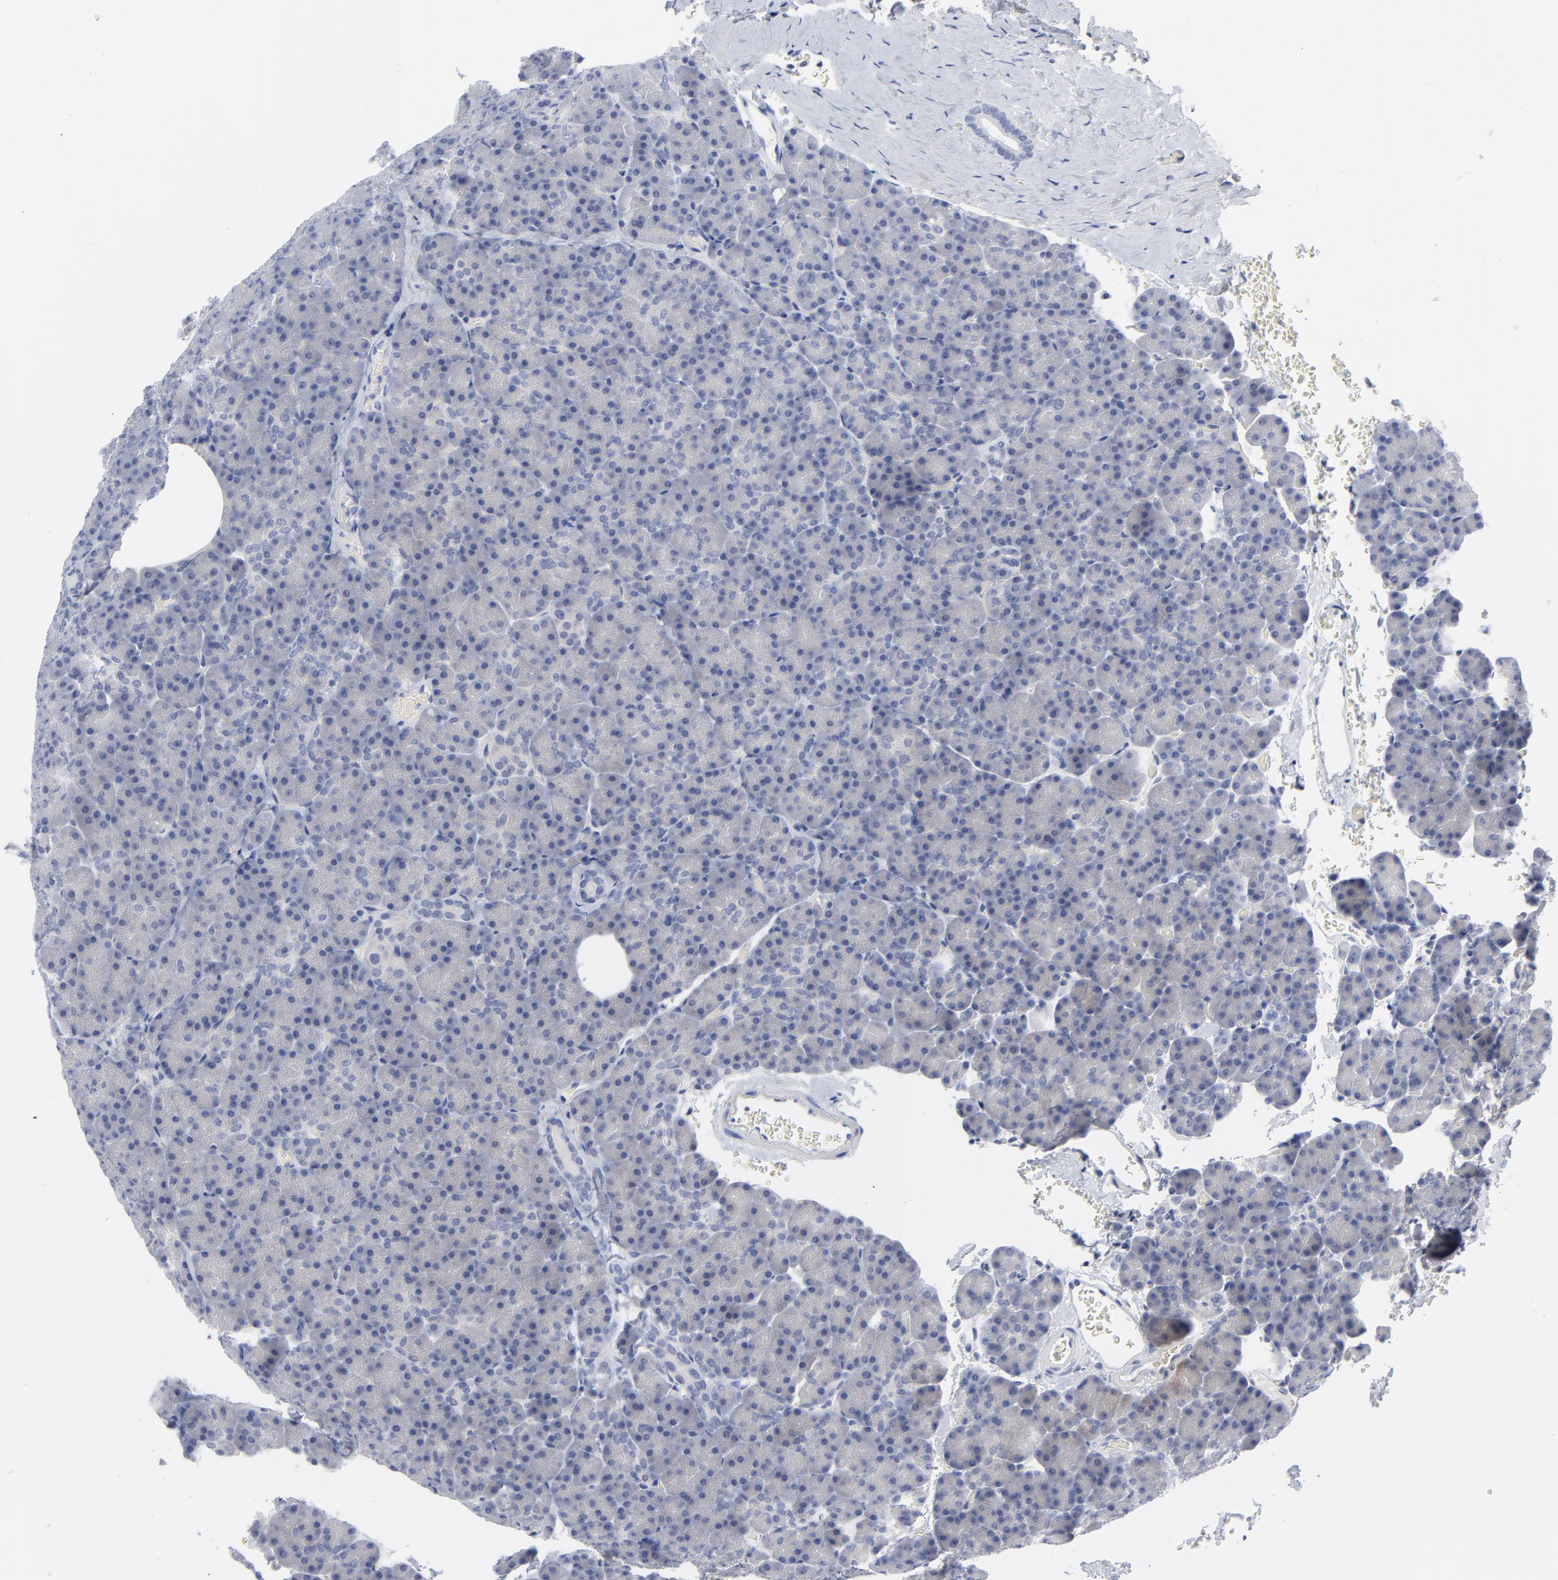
{"staining": {"intensity": "negative", "quantity": "none", "location": "none"}, "tissue": "pancreas", "cell_type": "Exocrine glandular cells", "image_type": "normal", "snomed": [{"axis": "morphology", "description": "Normal tissue, NOS"}, {"axis": "topography", "description": "Pancreas"}], "caption": "A photomicrograph of pancreas stained for a protein displays no brown staining in exocrine glandular cells. (Immunohistochemistry (ihc), brightfield microscopy, high magnification).", "gene": "CLEC4G", "patient": {"sex": "female", "age": 35}}